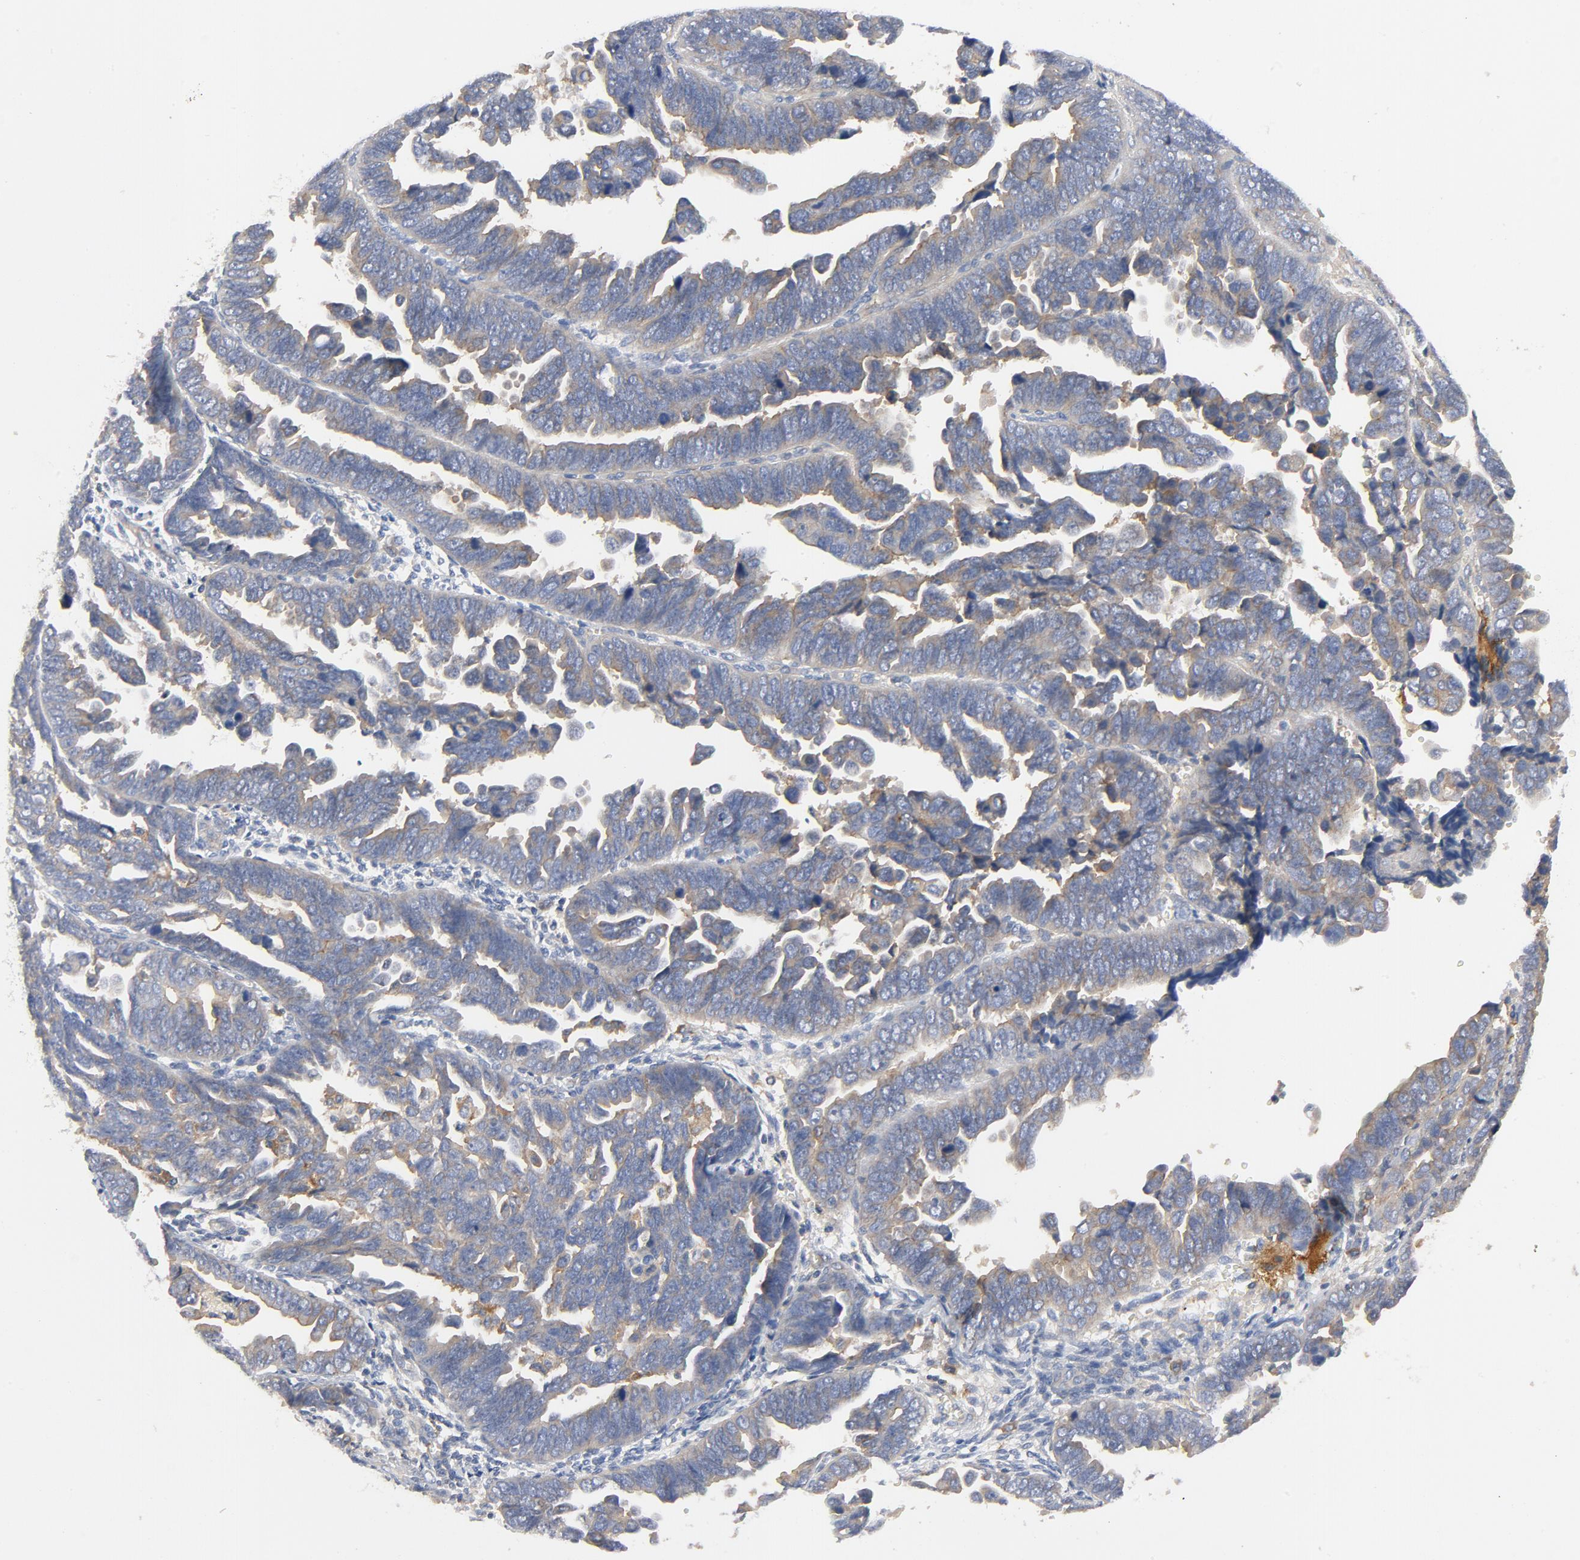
{"staining": {"intensity": "weak", "quantity": "25%-75%", "location": "cytoplasmic/membranous"}, "tissue": "endometrial cancer", "cell_type": "Tumor cells", "image_type": "cancer", "snomed": [{"axis": "morphology", "description": "Adenocarcinoma, NOS"}, {"axis": "topography", "description": "Endometrium"}], "caption": "This is an image of IHC staining of adenocarcinoma (endometrial), which shows weak staining in the cytoplasmic/membranous of tumor cells.", "gene": "SRC", "patient": {"sex": "female", "age": 75}}